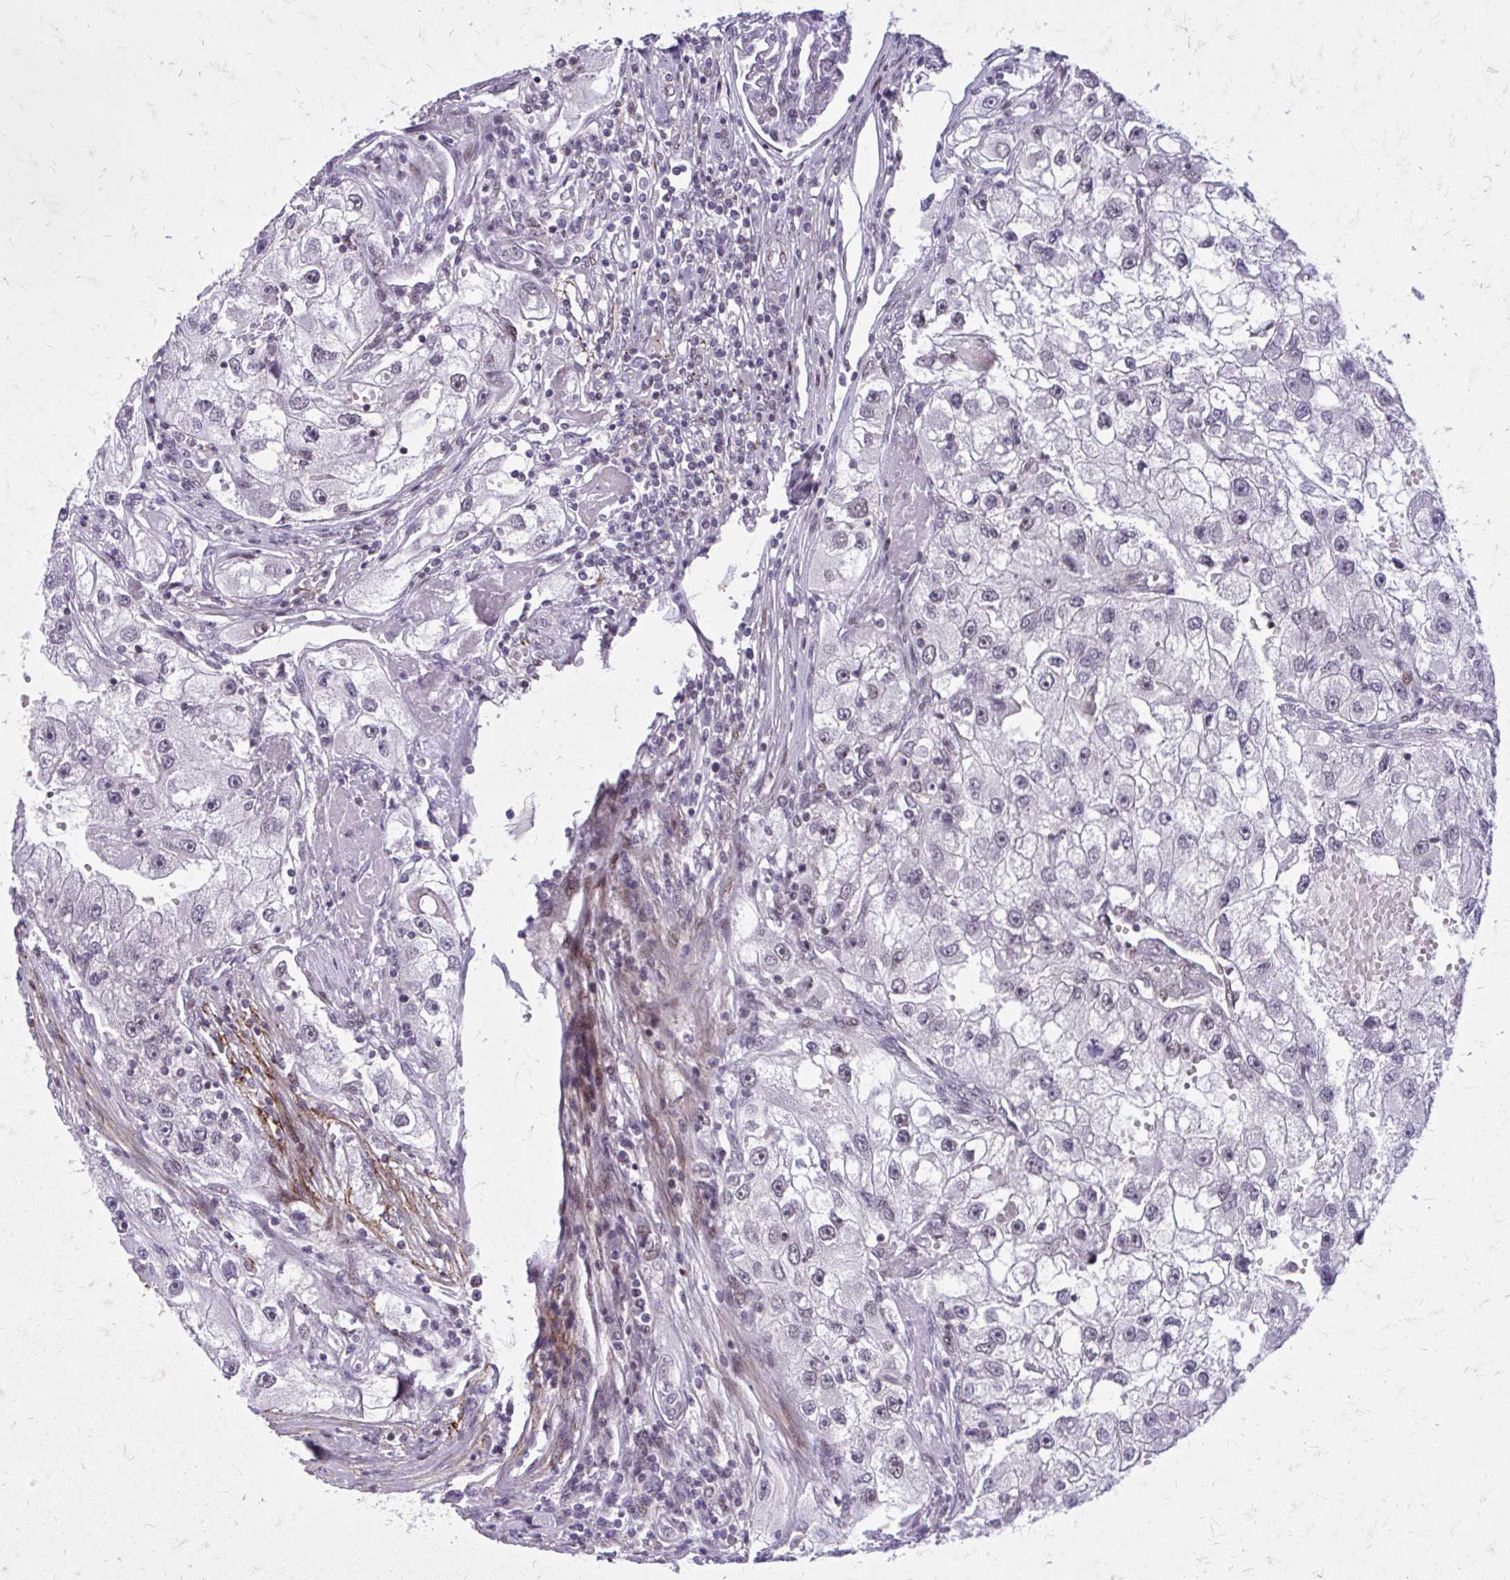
{"staining": {"intensity": "negative", "quantity": "none", "location": "none"}, "tissue": "renal cancer", "cell_type": "Tumor cells", "image_type": "cancer", "snomed": [{"axis": "morphology", "description": "Adenocarcinoma, NOS"}, {"axis": "topography", "description": "Kidney"}], "caption": "Tumor cells are negative for protein expression in human adenocarcinoma (renal).", "gene": "PSME4", "patient": {"sex": "male", "age": 63}}